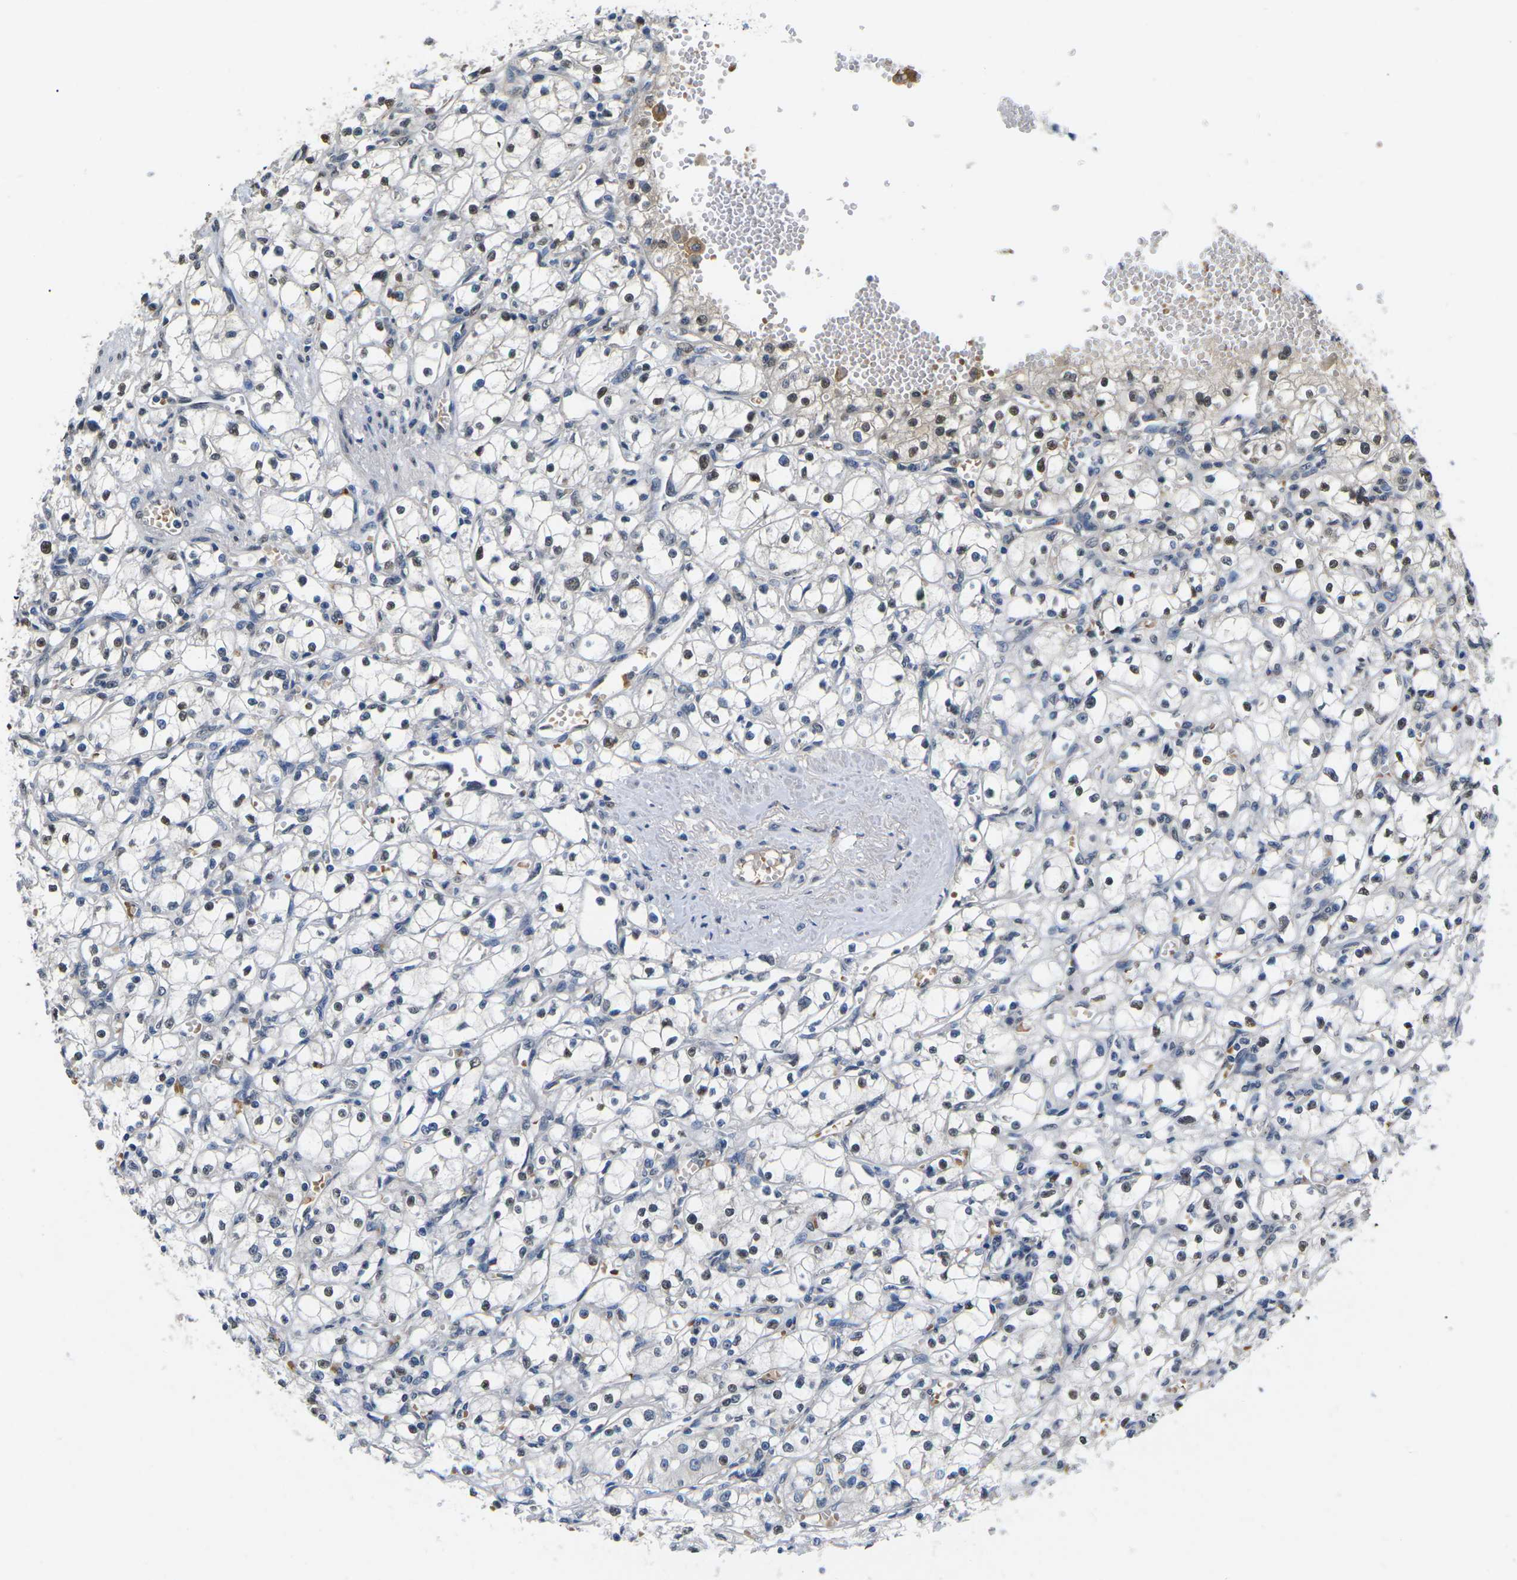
{"staining": {"intensity": "weak", "quantity": "25%-75%", "location": "nuclear"}, "tissue": "renal cancer", "cell_type": "Tumor cells", "image_type": "cancer", "snomed": [{"axis": "morphology", "description": "Adenocarcinoma, NOS"}, {"axis": "topography", "description": "Kidney"}], "caption": "A low amount of weak nuclear staining is appreciated in approximately 25%-75% of tumor cells in renal cancer (adenocarcinoma) tissue.", "gene": "ERBB4", "patient": {"sex": "male", "age": 56}}